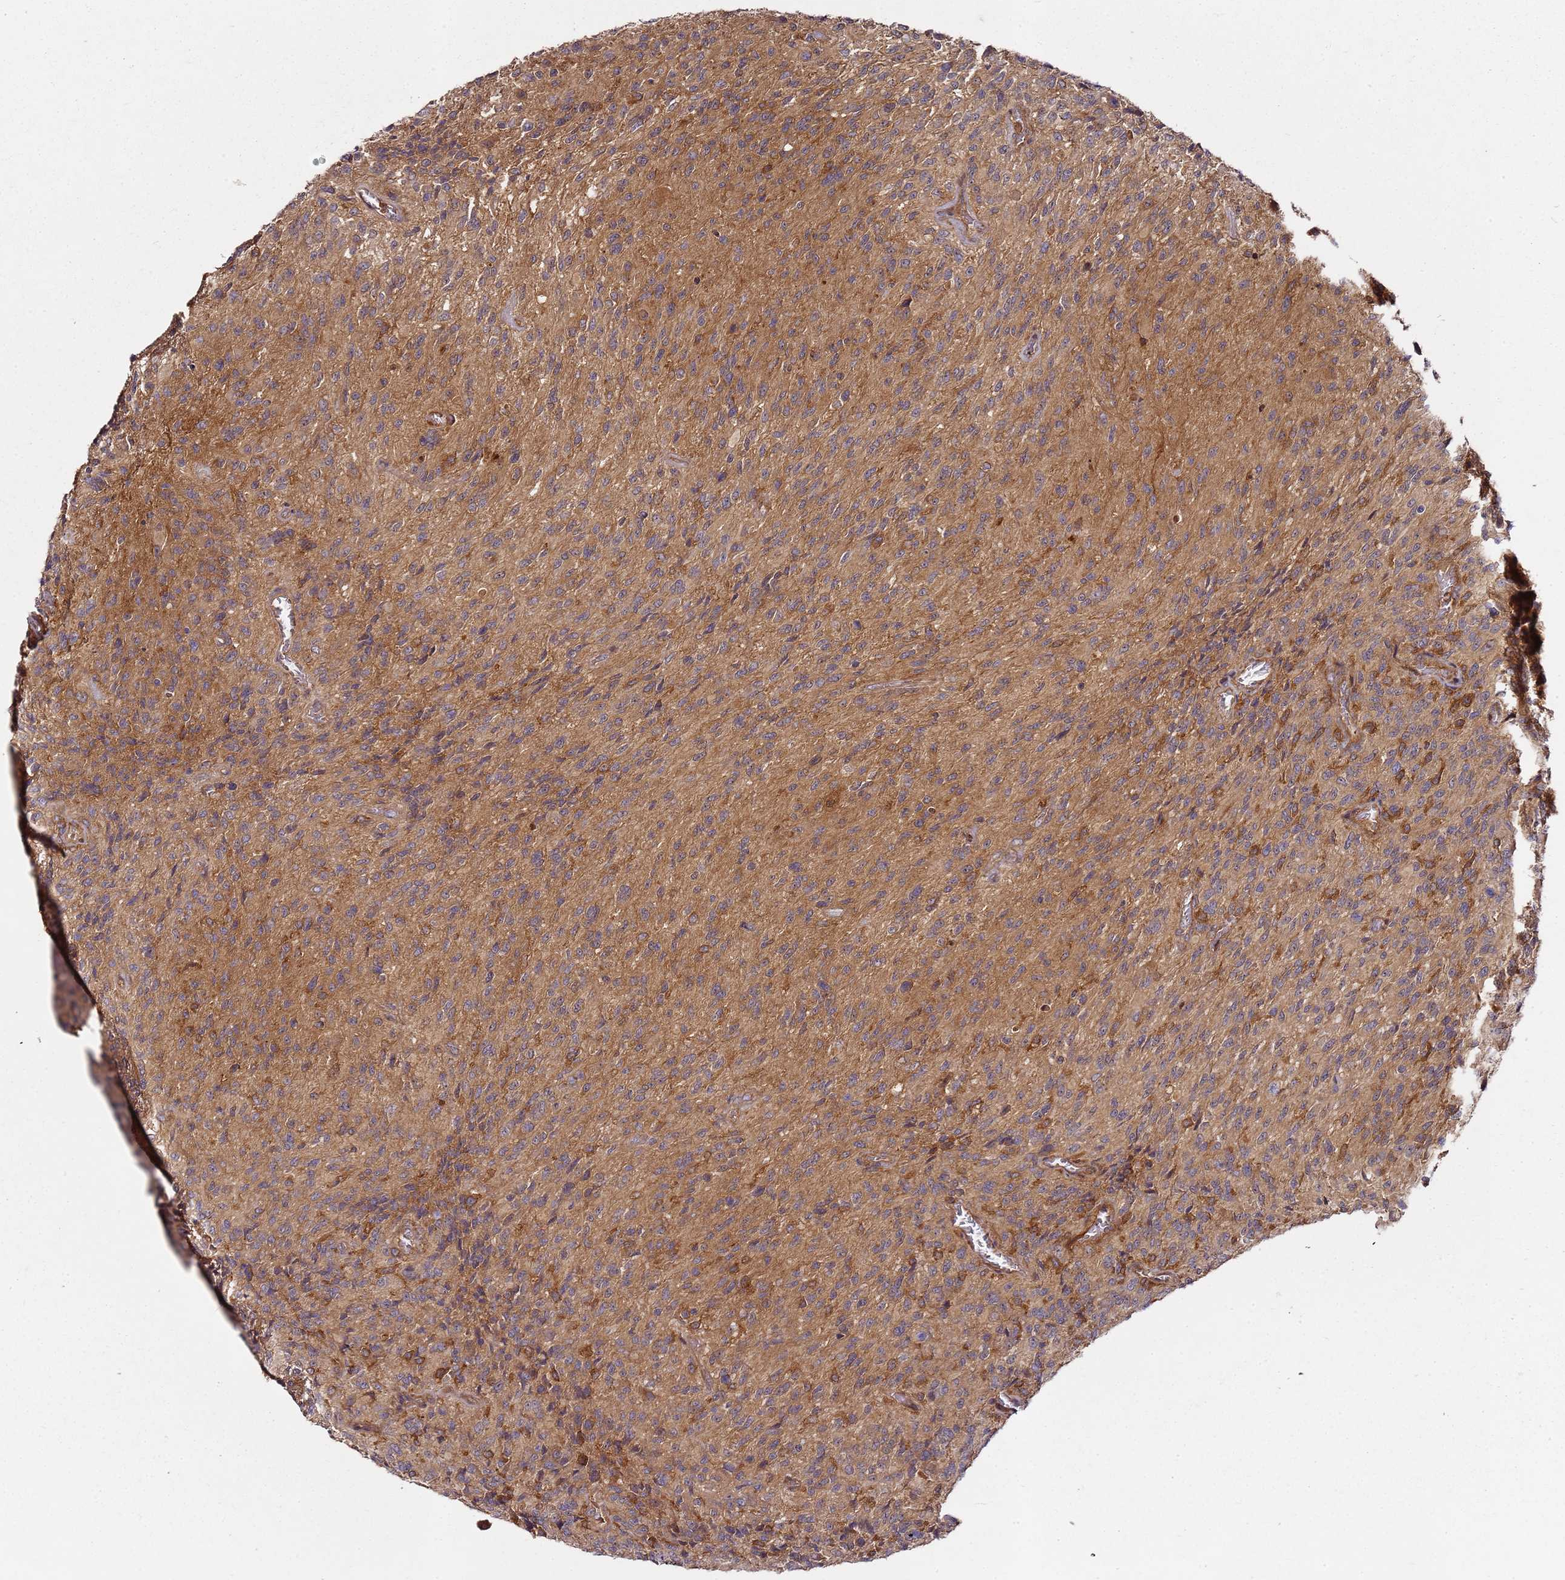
{"staining": {"intensity": "moderate", "quantity": ">75%", "location": "cytoplasmic/membranous"}, "tissue": "glioma", "cell_type": "Tumor cells", "image_type": "cancer", "snomed": [{"axis": "morphology", "description": "Normal tissue, NOS"}, {"axis": "morphology", "description": "Glioma, malignant, High grade"}, {"axis": "topography", "description": "Cerebral cortex"}], "caption": "High-magnification brightfield microscopy of high-grade glioma (malignant) stained with DAB (3,3'-diaminobenzidine) (brown) and counterstained with hematoxylin (blue). tumor cells exhibit moderate cytoplasmic/membranous expression is appreciated in approximately>75% of cells.", "gene": "PRMT7", "patient": {"sex": "male", "age": 56}}